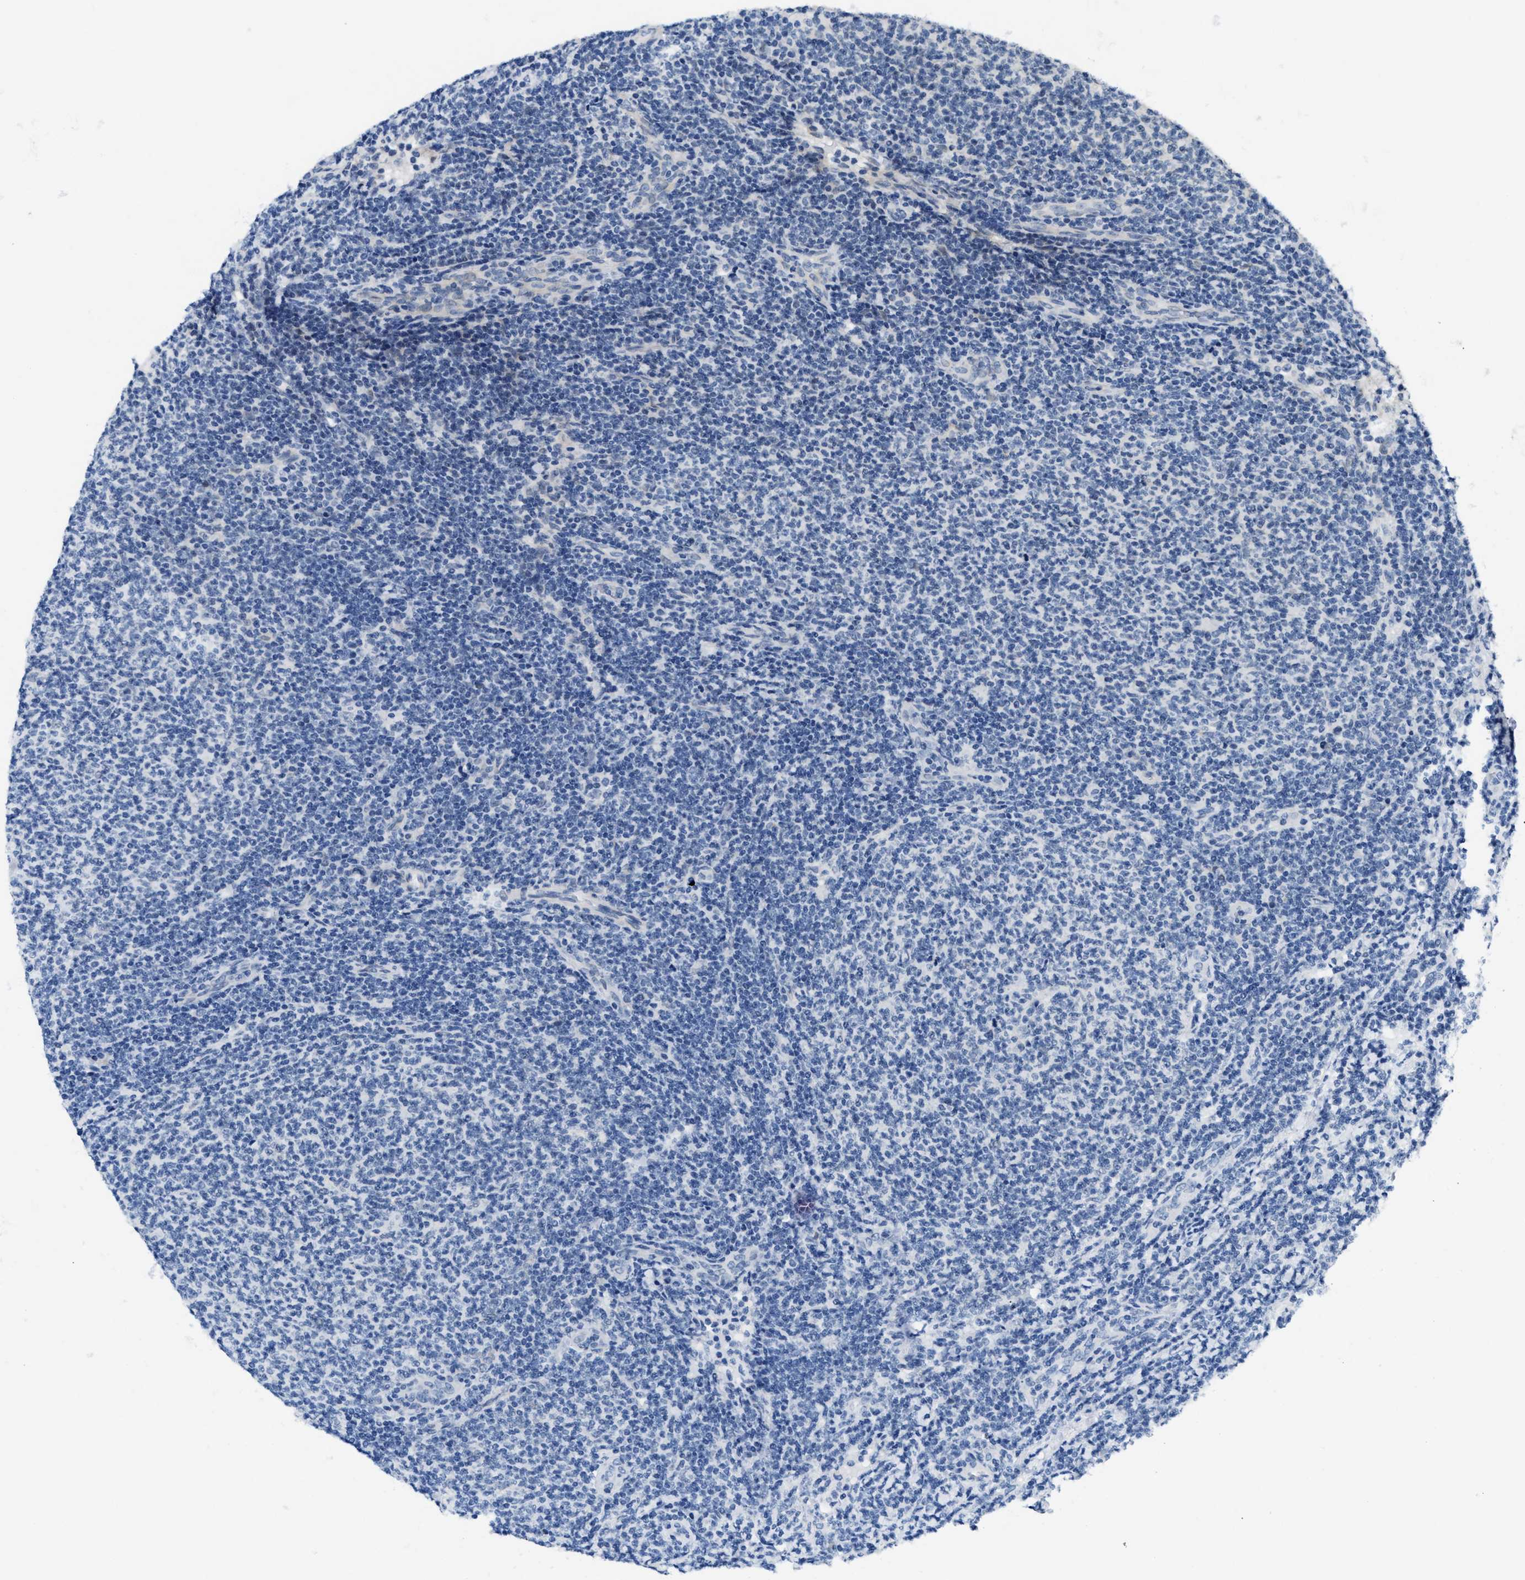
{"staining": {"intensity": "negative", "quantity": "none", "location": "none"}, "tissue": "lymphoma", "cell_type": "Tumor cells", "image_type": "cancer", "snomed": [{"axis": "morphology", "description": "Malignant lymphoma, non-Hodgkin's type, Low grade"}, {"axis": "topography", "description": "Lymph node"}], "caption": "This is an immunohistochemistry photomicrograph of human lymphoma. There is no positivity in tumor cells.", "gene": "CLGN", "patient": {"sex": "male", "age": 66}}